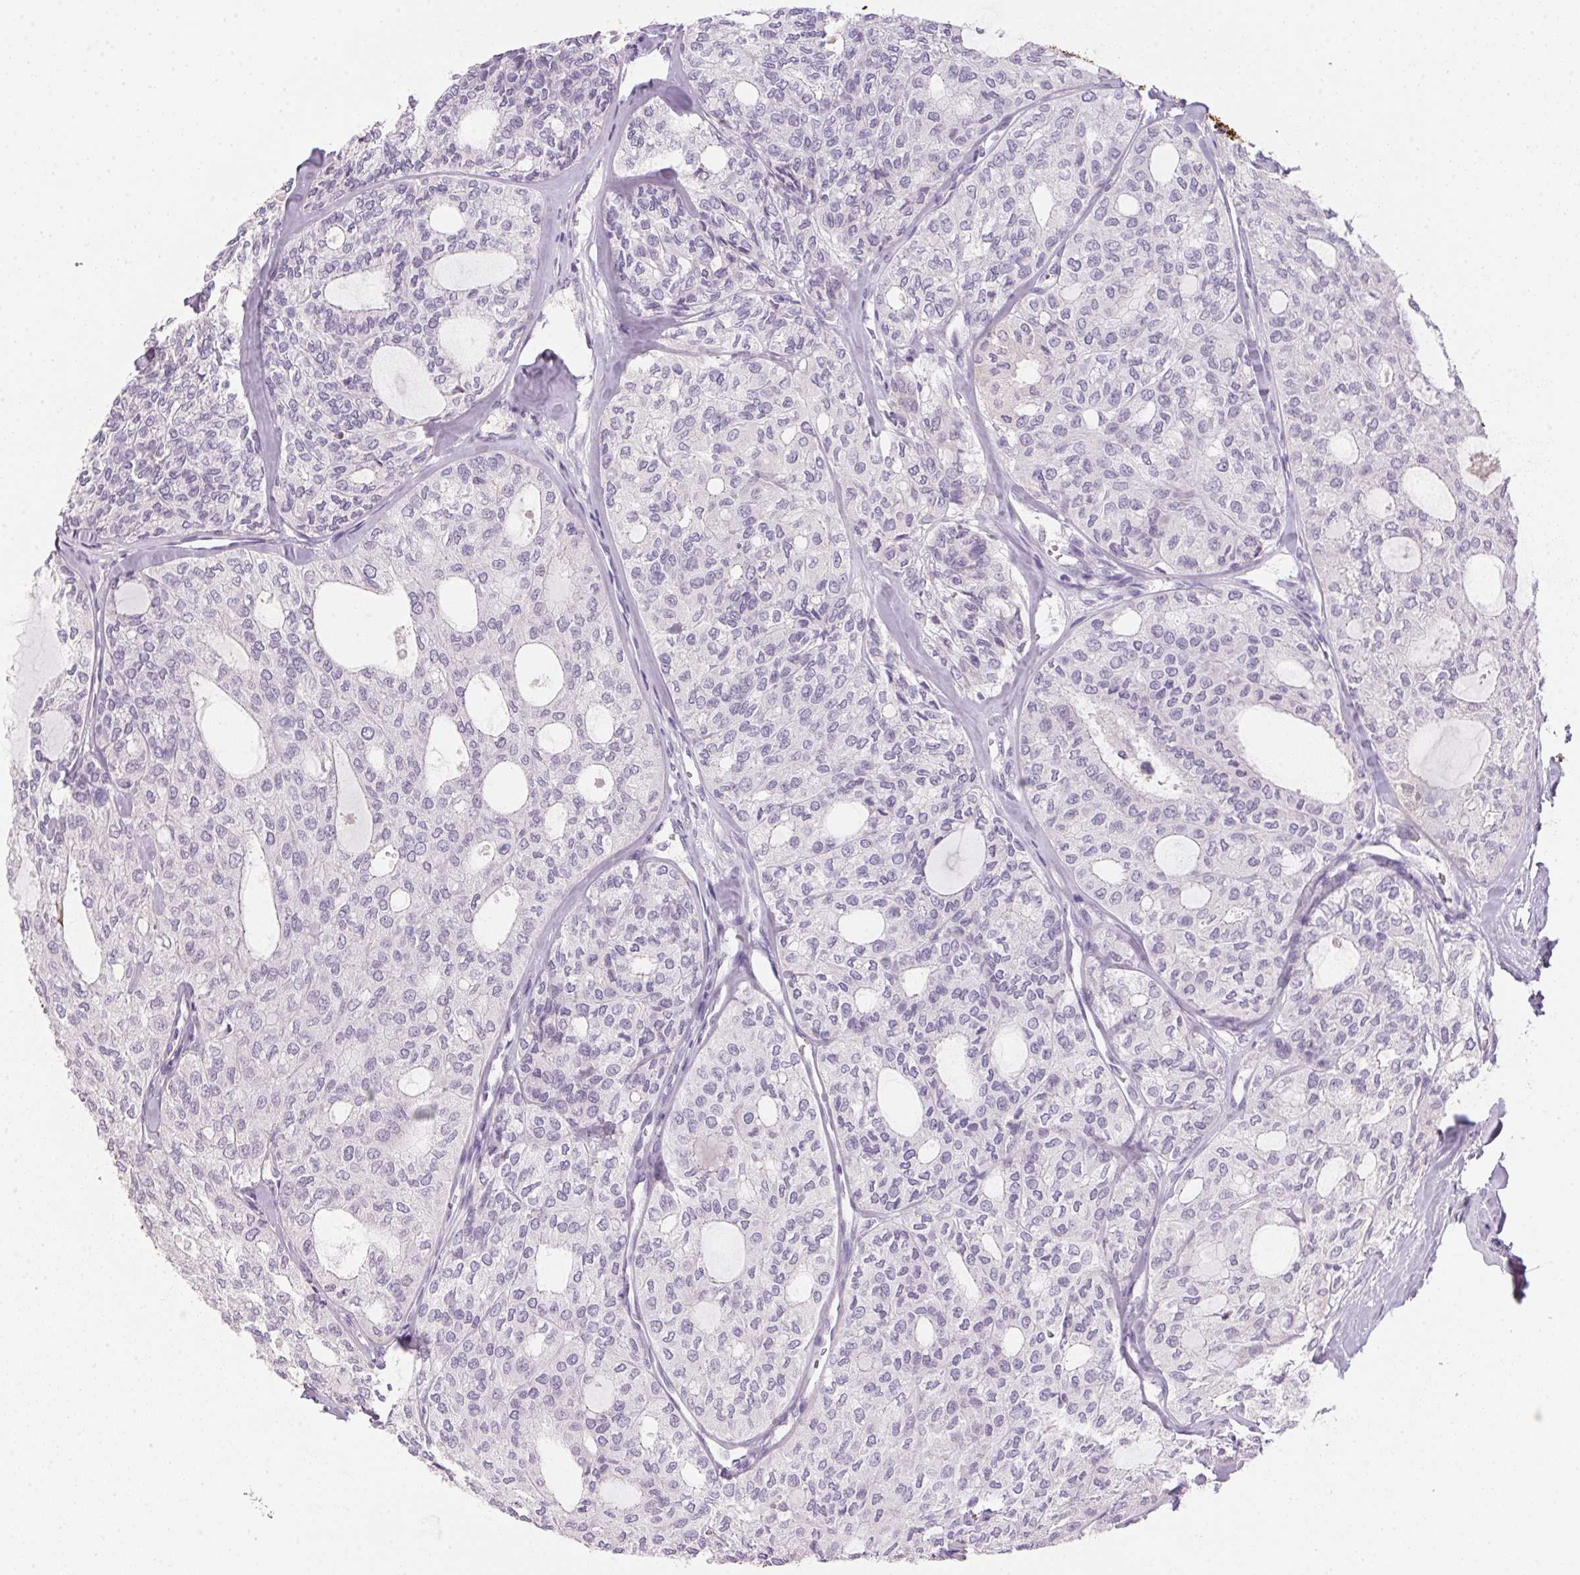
{"staining": {"intensity": "negative", "quantity": "none", "location": "none"}, "tissue": "thyroid cancer", "cell_type": "Tumor cells", "image_type": "cancer", "snomed": [{"axis": "morphology", "description": "Follicular adenoma carcinoma, NOS"}, {"axis": "topography", "description": "Thyroid gland"}], "caption": "A high-resolution image shows immunohistochemistry (IHC) staining of thyroid cancer, which reveals no significant expression in tumor cells. (DAB immunohistochemistry (IHC), high magnification).", "gene": "ECPAS", "patient": {"sex": "male", "age": 75}}